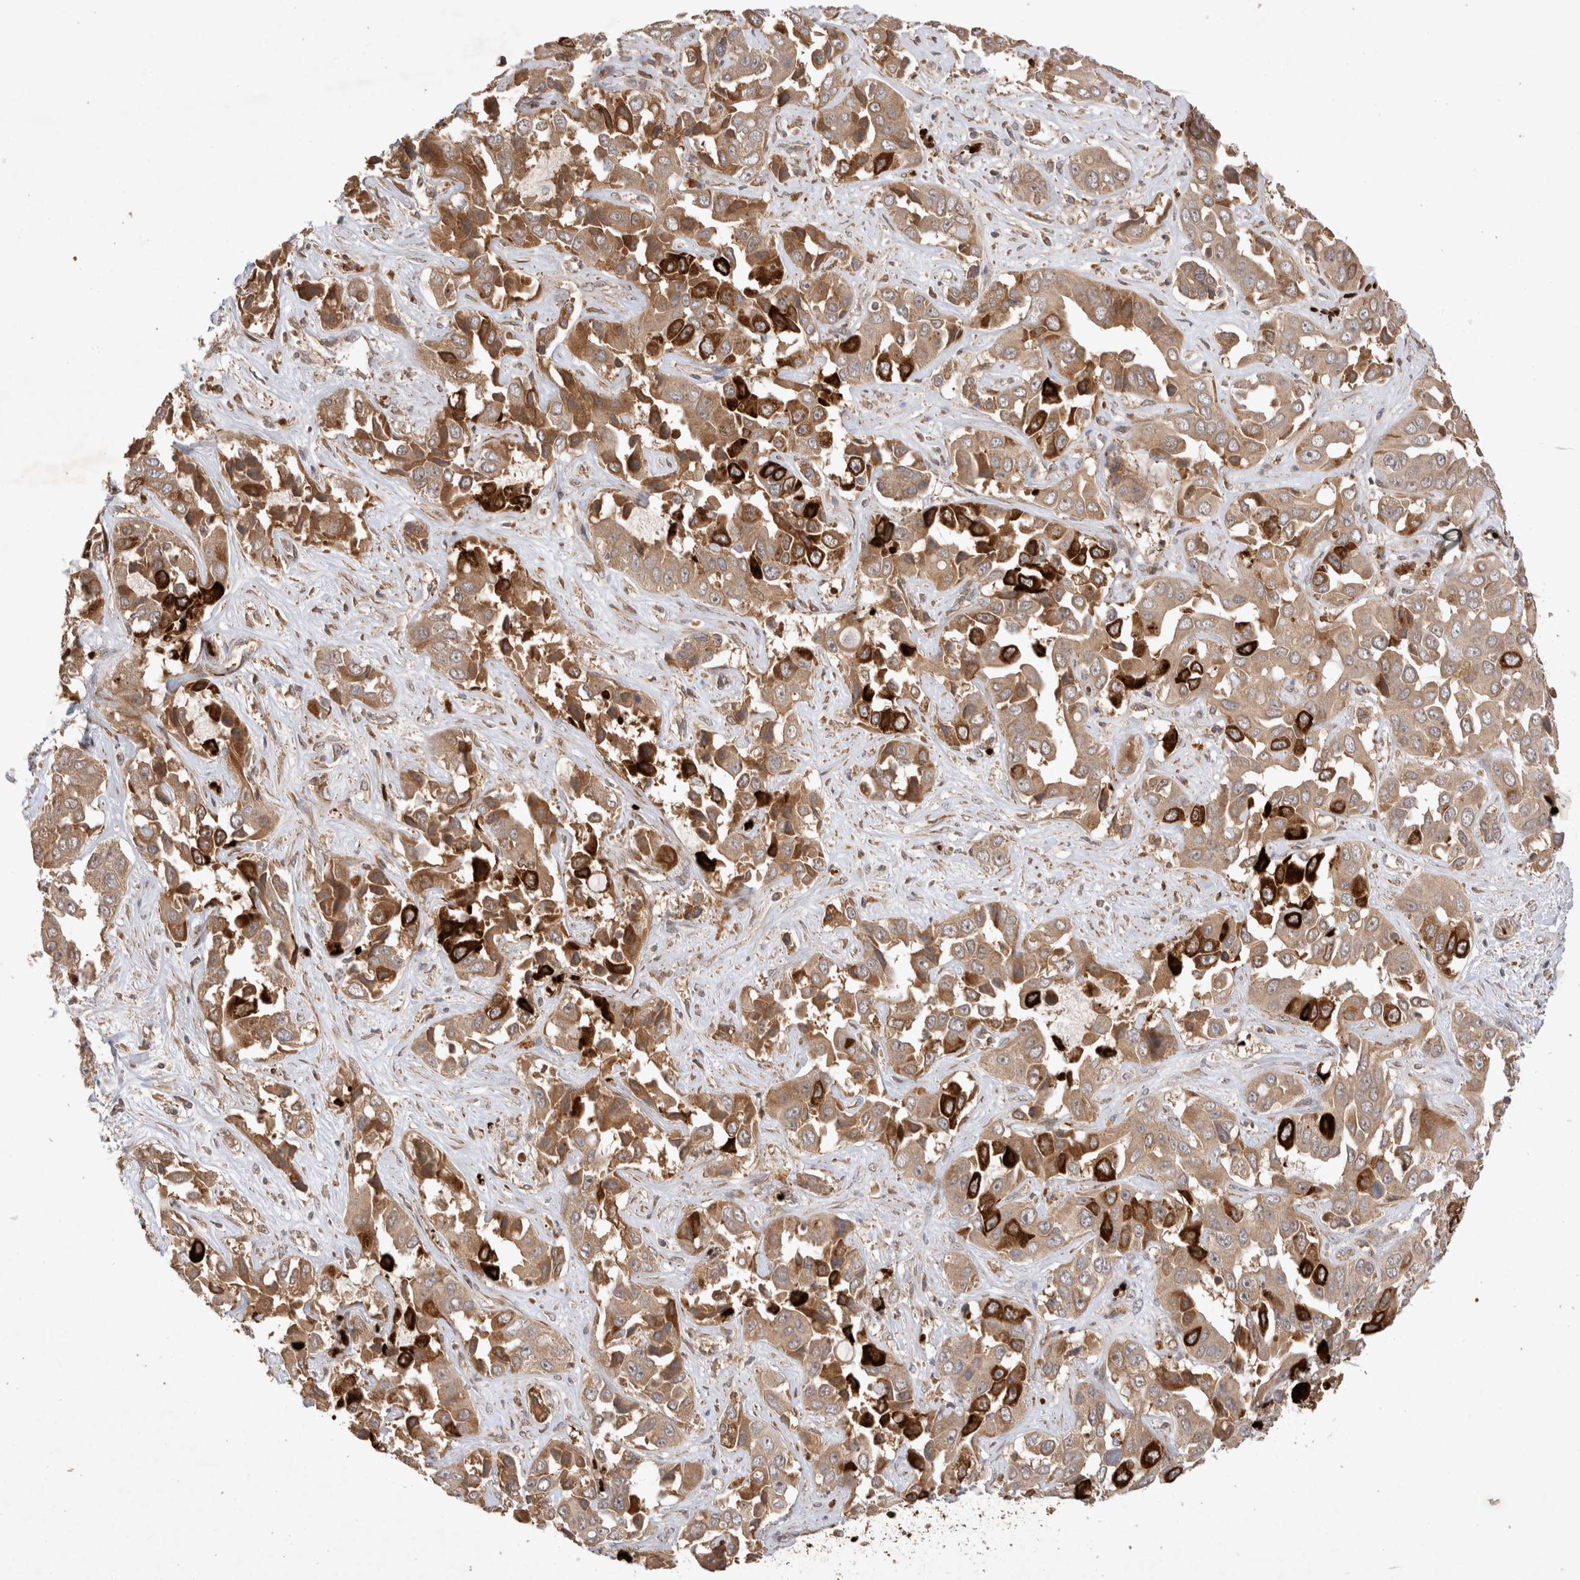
{"staining": {"intensity": "strong", "quantity": ">75%", "location": "cytoplasmic/membranous"}, "tissue": "liver cancer", "cell_type": "Tumor cells", "image_type": "cancer", "snomed": [{"axis": "morphology", "description": "Cholangiocarcinoma"}, {"axis": "topography", "description": "Liver"}], "caption": "This histopathology image reveals cholangiocarcinoma (liver) stained with IHC to label a protein in brown. The cytoplasmic/membranous of tumor cells show strong positivity for the protein. Nuclei are counter-stained blue.", "gene": "FAM221A", "patient": {"sex": "female", "age": 52}}